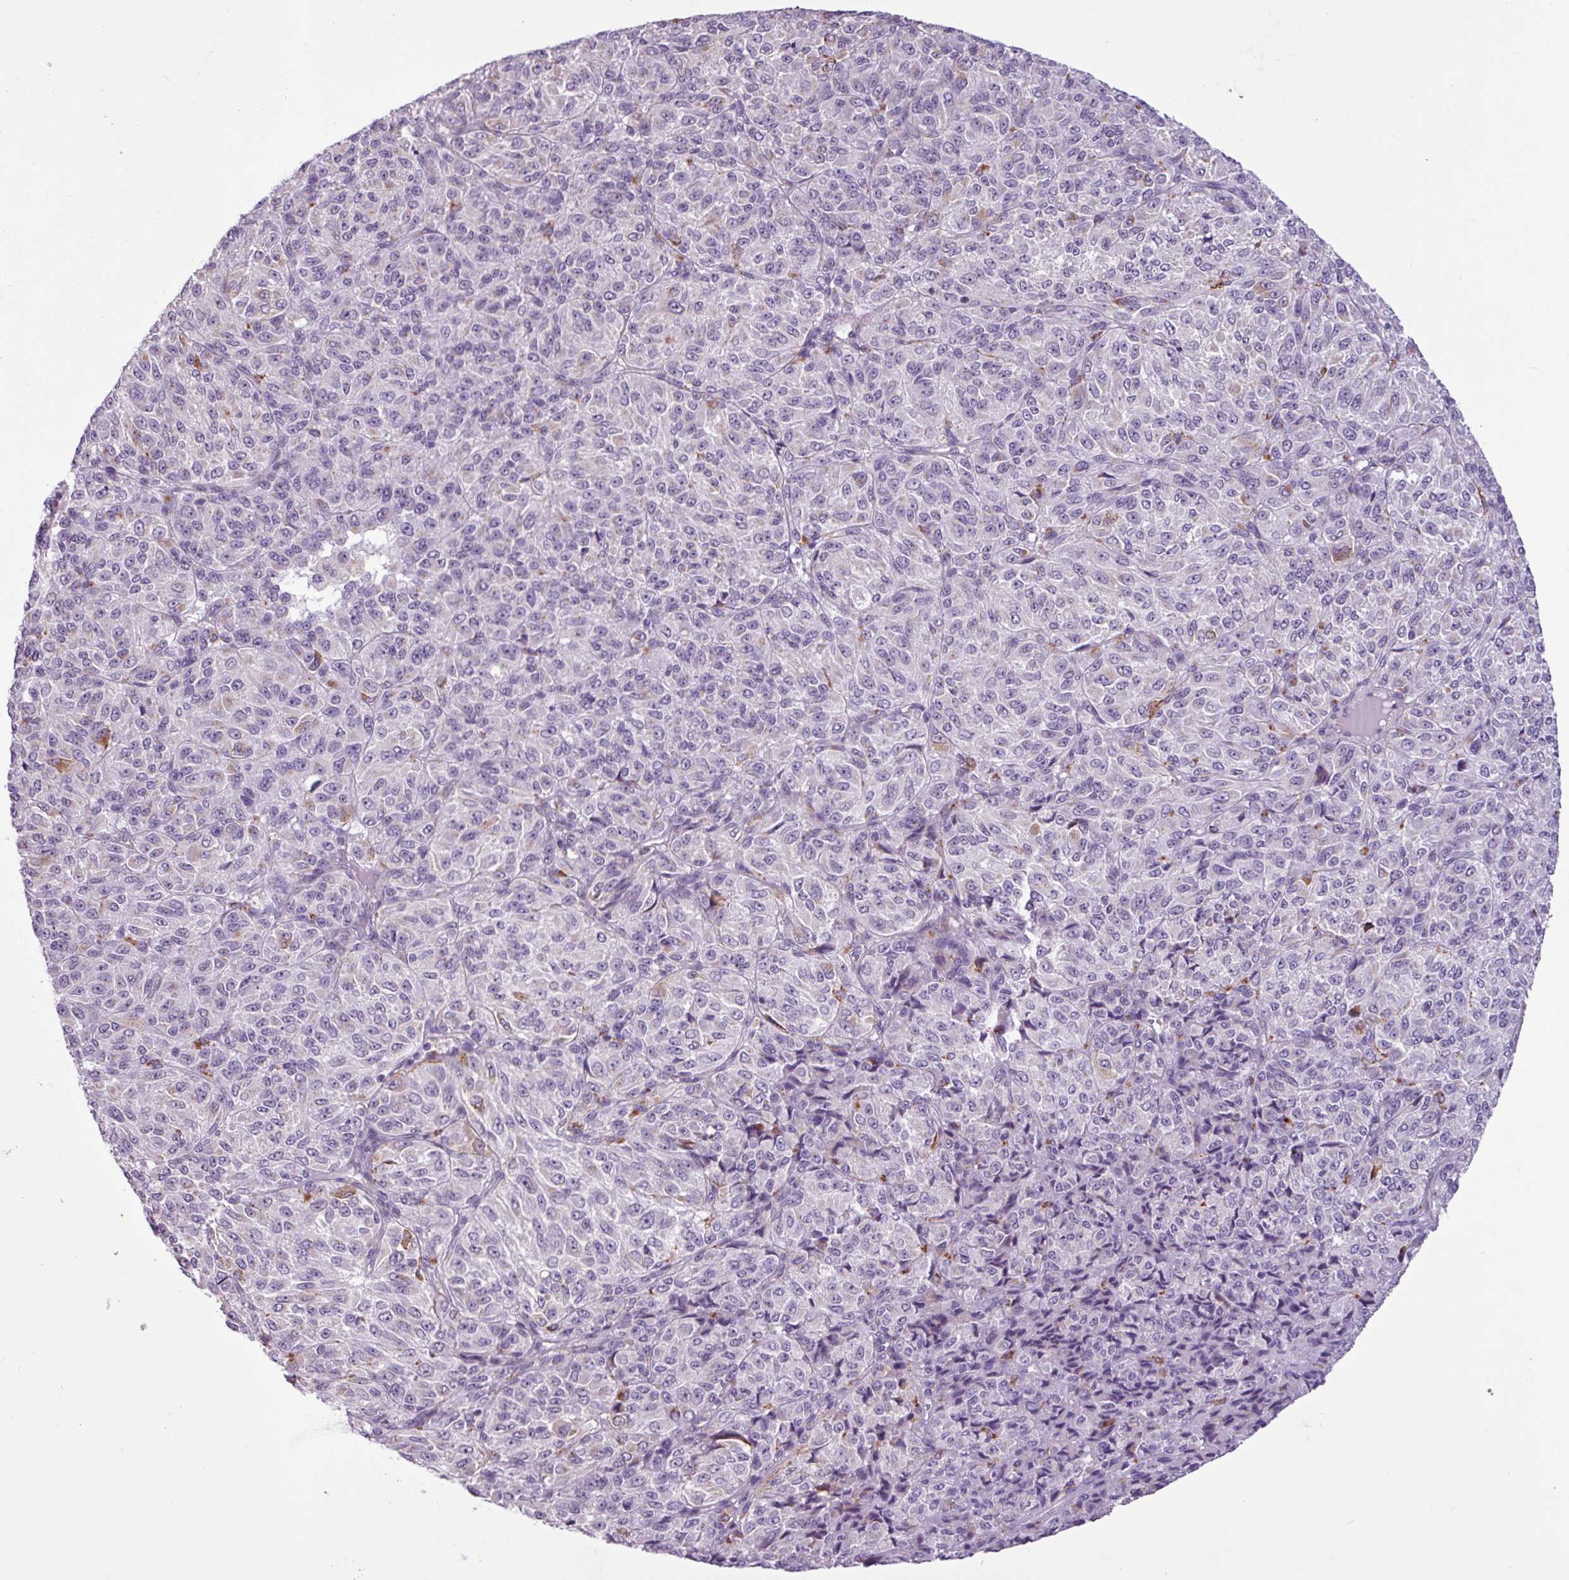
{"staining": {"intensity": "negative", "quantity": "none", "location": "none"}, "tissue": "melanoma", "cell_type": "Tumor cells", "image_type": "cancer", "snomed": [{"axis": "morphology", "description": "Malignant melanoma, Metastatic site"}, {"axis": "topography", "description": "Brain"}], "caption": "High magnification brightfield microscopy of melanoma stained with DAB (brown) and counterstained with hematoxylin (blue): tumor cells show no significant staining.", "gene": "C9orf24", "patient": {"sex": "female", "age": 56}}